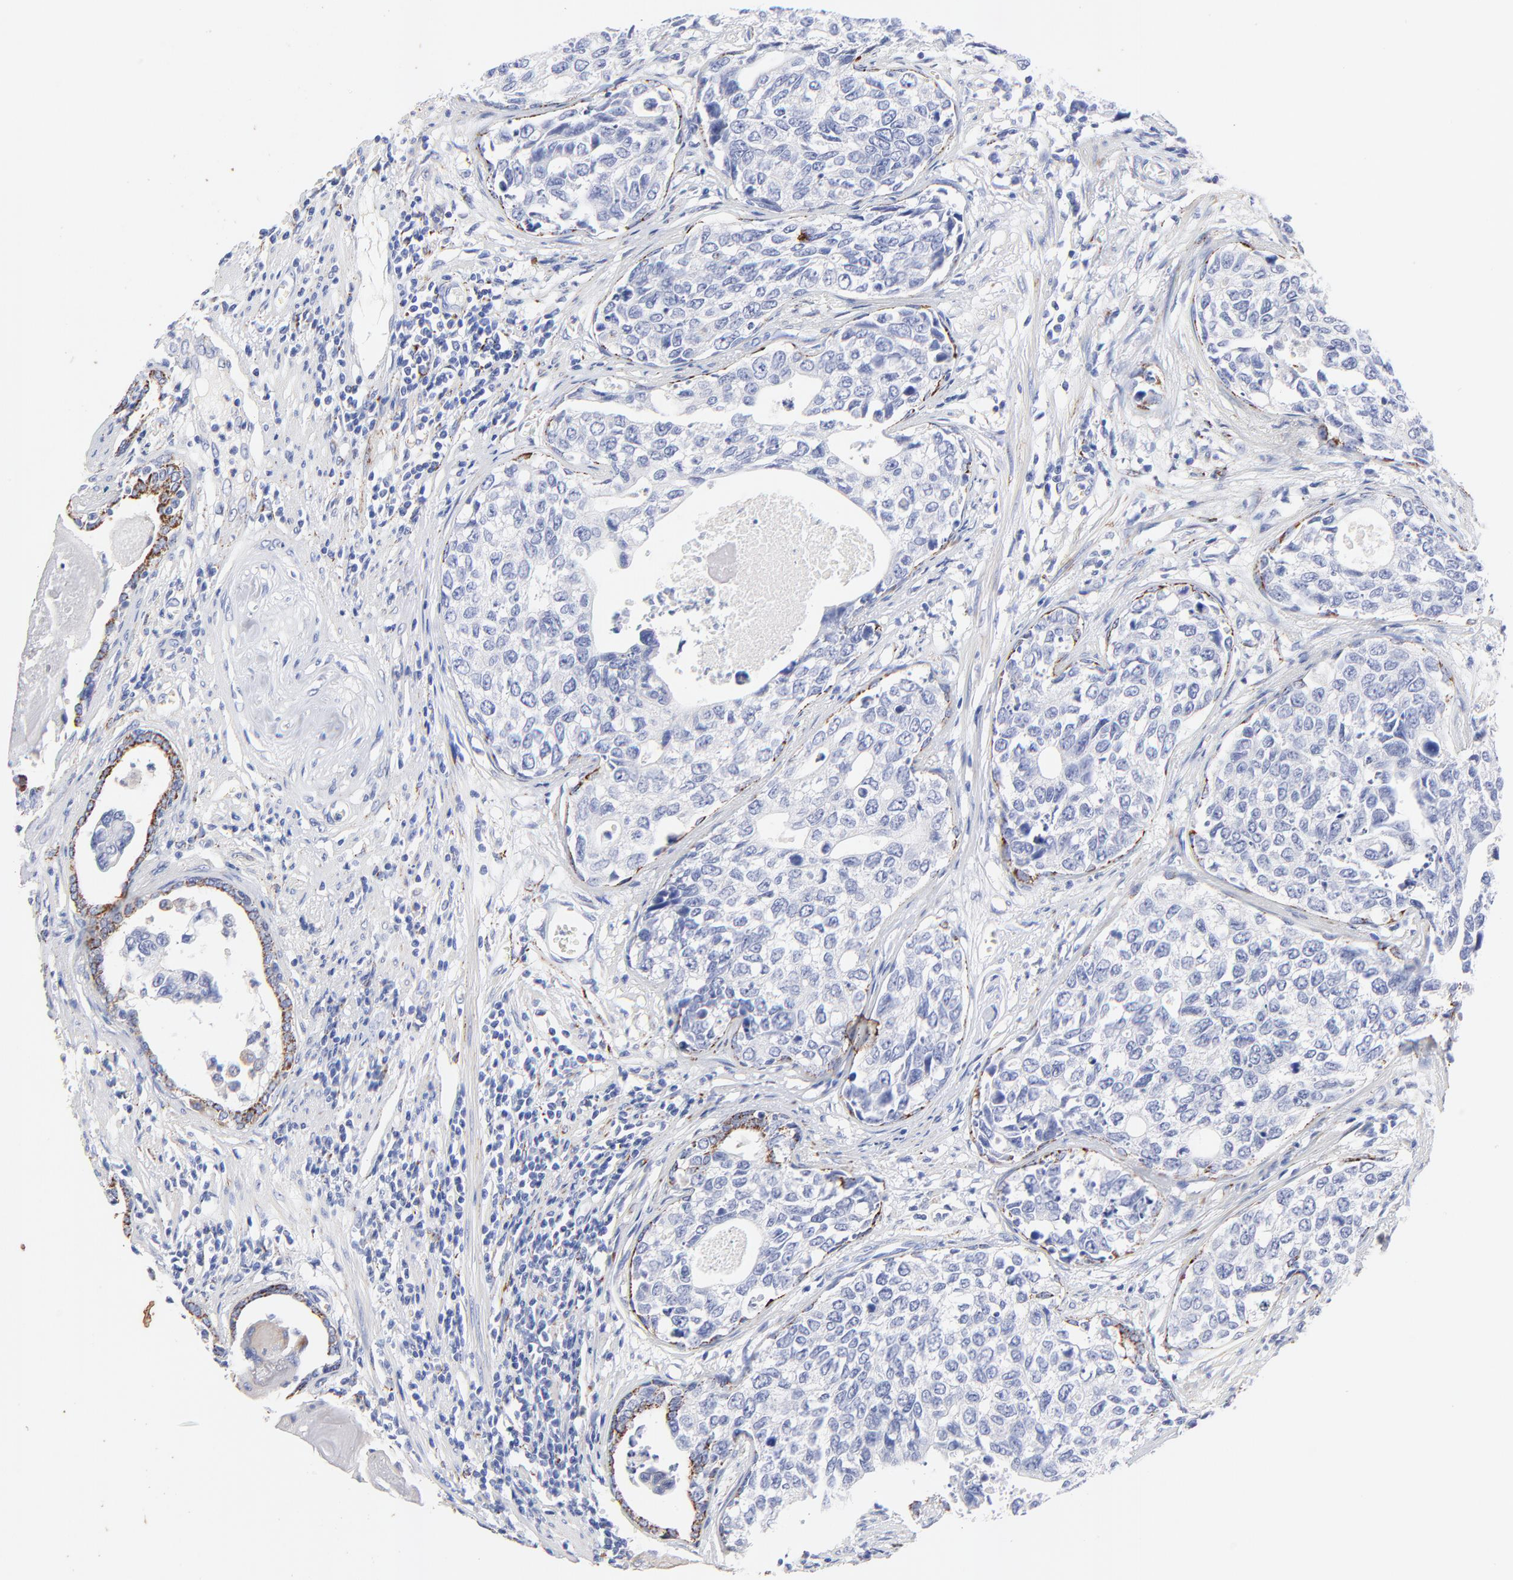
{"staining": {"intensity": "negative", "quantity": "none", "location": "none"}, "tissue": "urothelial cancer", "cell_type": "Tumor cells", "image_type": "cancer", "snomed": [{"axis": "morphology", "description": "Urothelial carcinoma, High grade"}, {"axis": "topography", "description": "Urinary bladder"}], "caption": "The image demonstrates no significant expression in tumor cells of urothelial cancer.", "gene": "FBXO10", "patient": {"sex": "male", "age": 81}}